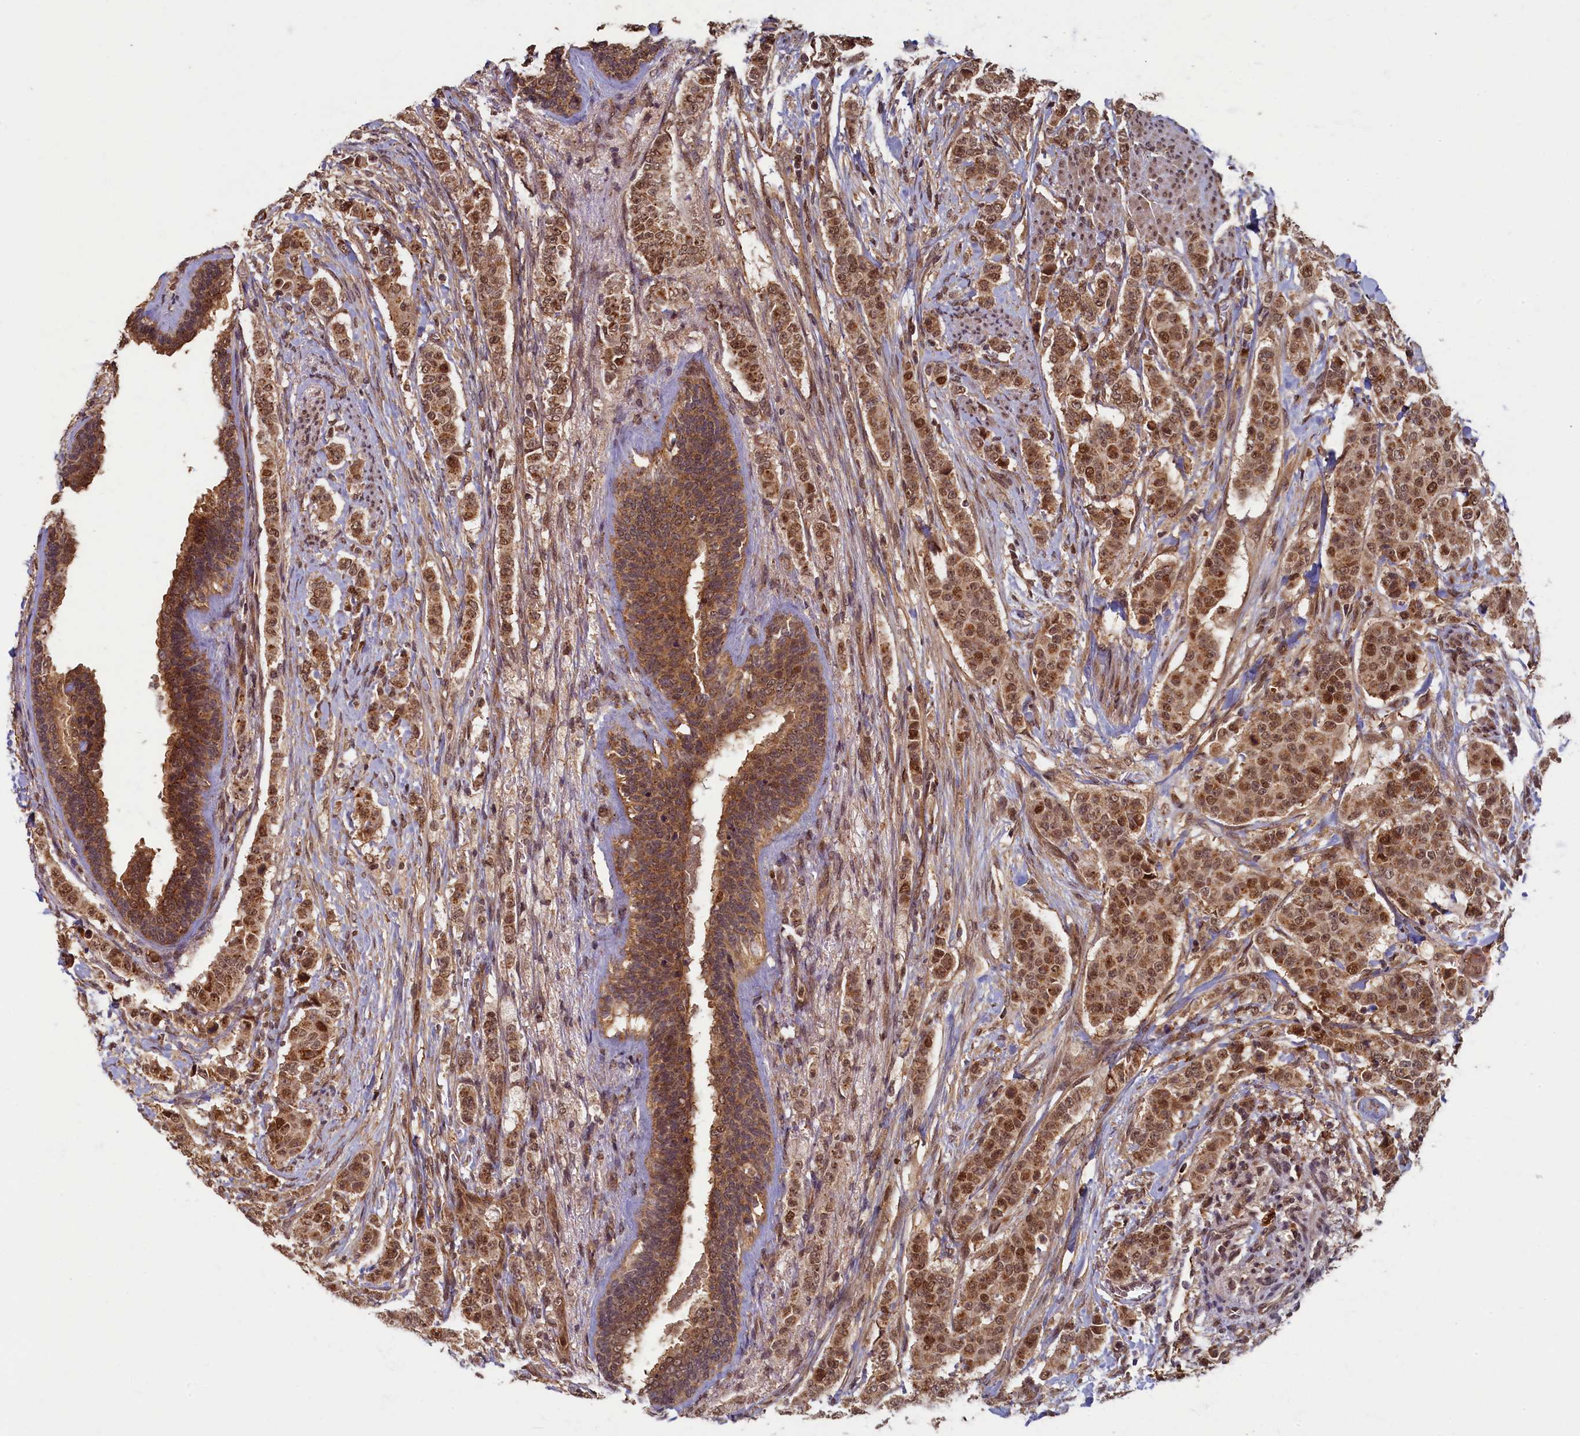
{"staining": {"intensity": "moderate", "quantity": ">75%", "location": "cytoplasmic/membranous,nuclear"}, "tissue": "breast cancer", "cell_type": "Tumor cells", "image_type": "cancer", "snomed": [{"axis": "morphology", "description": "Duct carcinoma"}, {"axis": "topography", "description": "Breast"}], "caption": "Breast infiltrating ductal carcinoma tissue demonstrates moderate cytoplasmic/membranous and nuclear expression in approximately >75% of tumor cells, visualized by immunohistochemistry. The protein is stained brown, and the nuclei are stained in blue (DAB (3,3'-diaminobenzidine) IHC with brightfield microscopy, high magnification).", "gene": "BRCA1", "patient": {"sex": "female", "age": 40}}